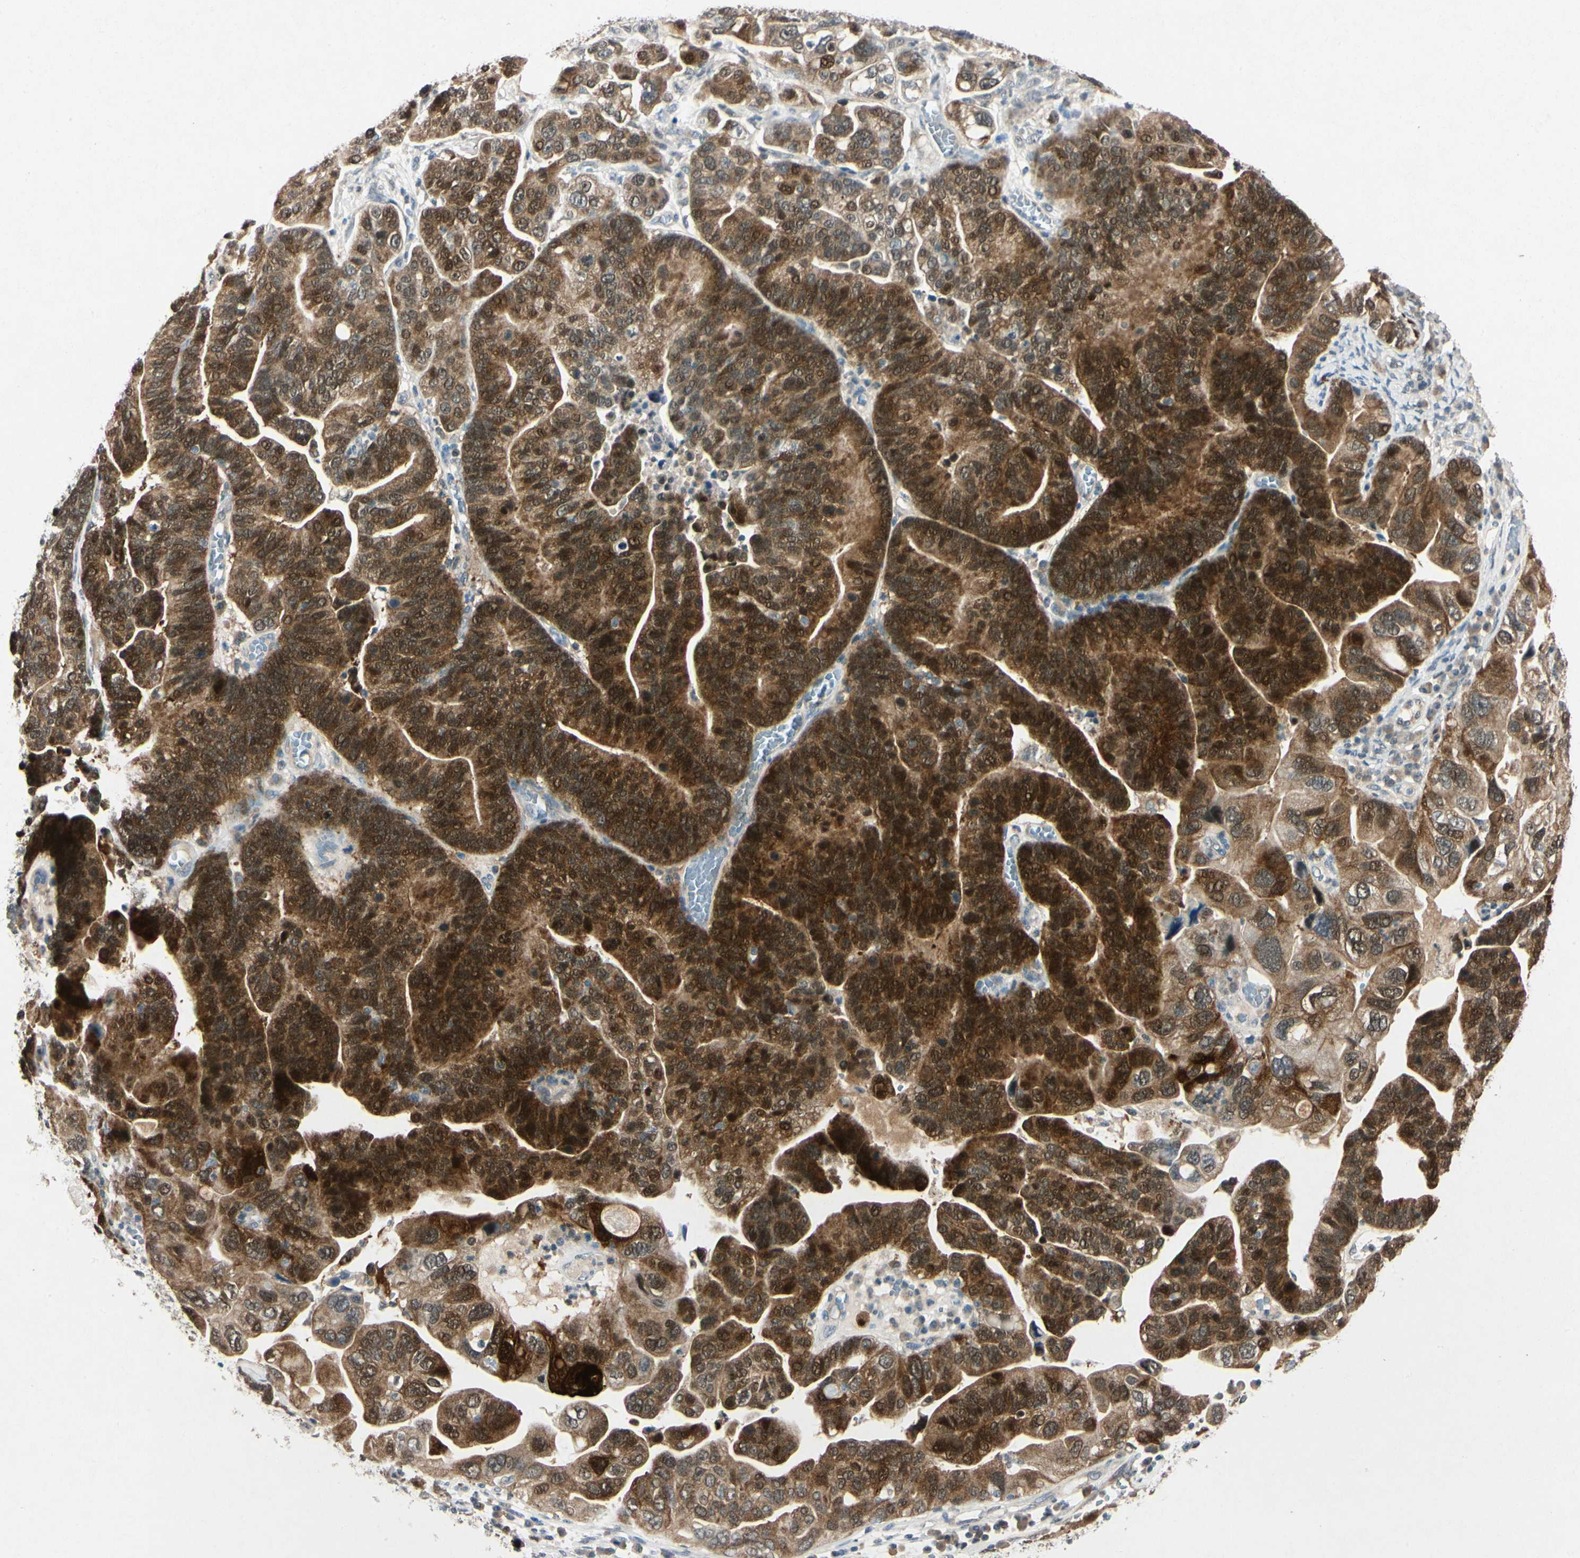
{"staining": {"intensity": "strong", "quantity": ">75%", "location": "cytoplasmic/membranous,nuclear"}, "tissue": "ovarian cancer", "cell_type": "Tumor cells", "image_type": "cancer", "snomed": [{"axis": "morphology", "description": "Cystadenocarcinoma, serous, NOS"}, {"axis": "topography", "description": "Ovary"}], "caption": "Immunohistochemical staining of ovarian serous cystadenocarcinoma exhibits high levels of strong cytoplasmic/membranous and nuclear expression in approximately >75% of tumor cells.", "gene": "HSPA1B", "patient": {"sex": "female", "age": 56}}